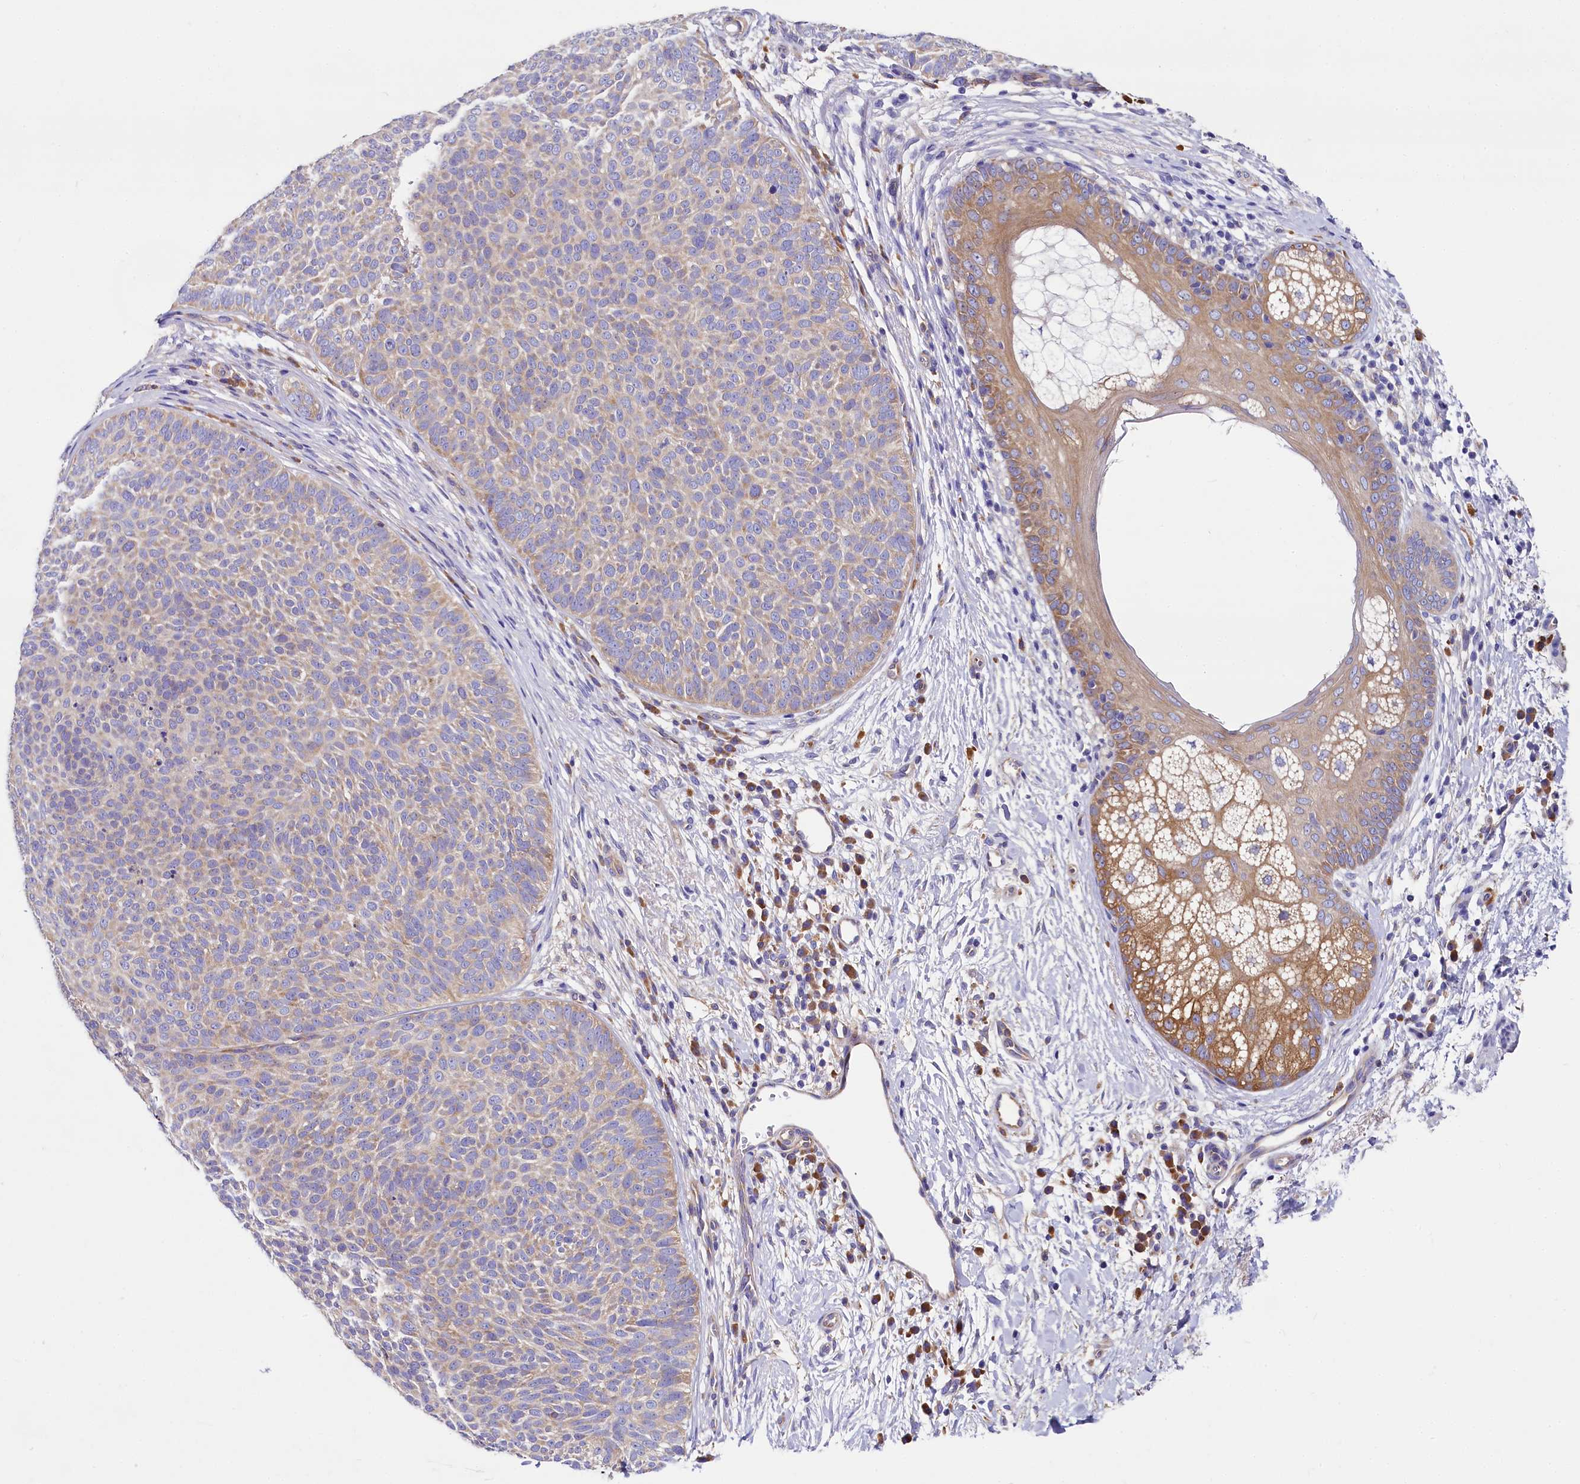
{"staining": {"intensity": "weak", "quantity": "25%-75%", "location": "cytoplasmic/membranous"}, "tissue": "skin cancer", "cell_type": "Tumor cells", "image_type": "cancer", "snomed": [{"axis": "morphology", "description": "Basal cell carcinoma"}, {"axis": "topography", "description": "Skin"}], "caption": "An image of human basal cell carcinoma (skin) stained for a protein exhibits weak cytoplasmic/membranous brown staining in tumor cells.", "gene": "QARS1", "patient": {"sex": "male", "age": 85}}